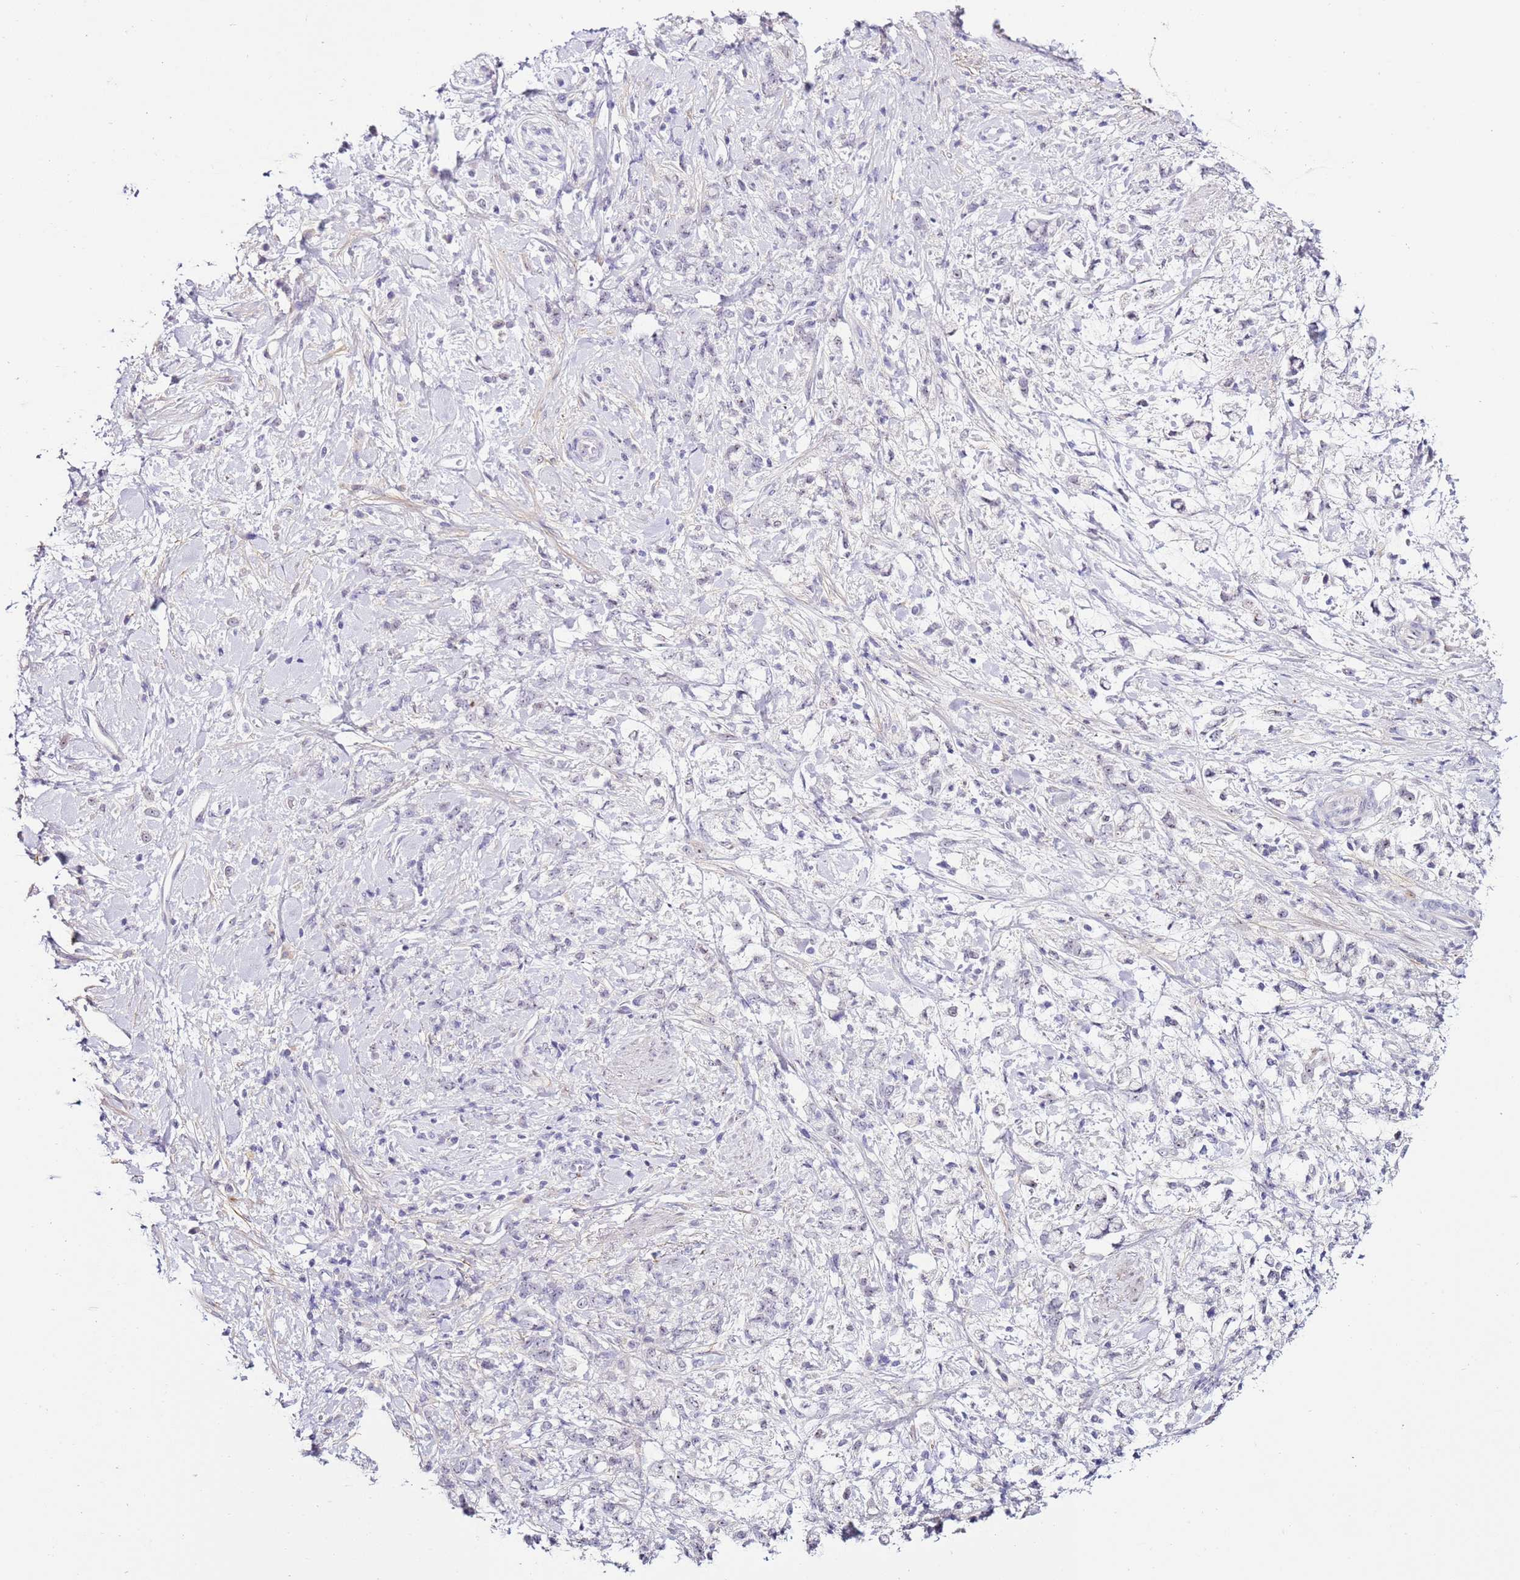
{"staining": {"intensity": "negative", "quantity": "none", "location": "none"}, "tissue": "stomach cancer", "cell_type": "Tumor cells", "image_type": "cancer", "snomed": [{"axis": "morphology", "description": "Adenocarcinoma, NOS"}, {"axis": "topography", "description": "Stomach"}], "caption": "Immunohistochemistry (IHC) image of human stomach cancer (adenocarcinoma) stained for a protein (brown), which reveals no positivity in tumor cells. The staining was performed using DAB to visualize the protein expression in brown, while the nuclei were stained in blue with hematoxylin (Magnification: 20x).", "gene": "HGD", "patient": {"sex": "female", "age": 60}}